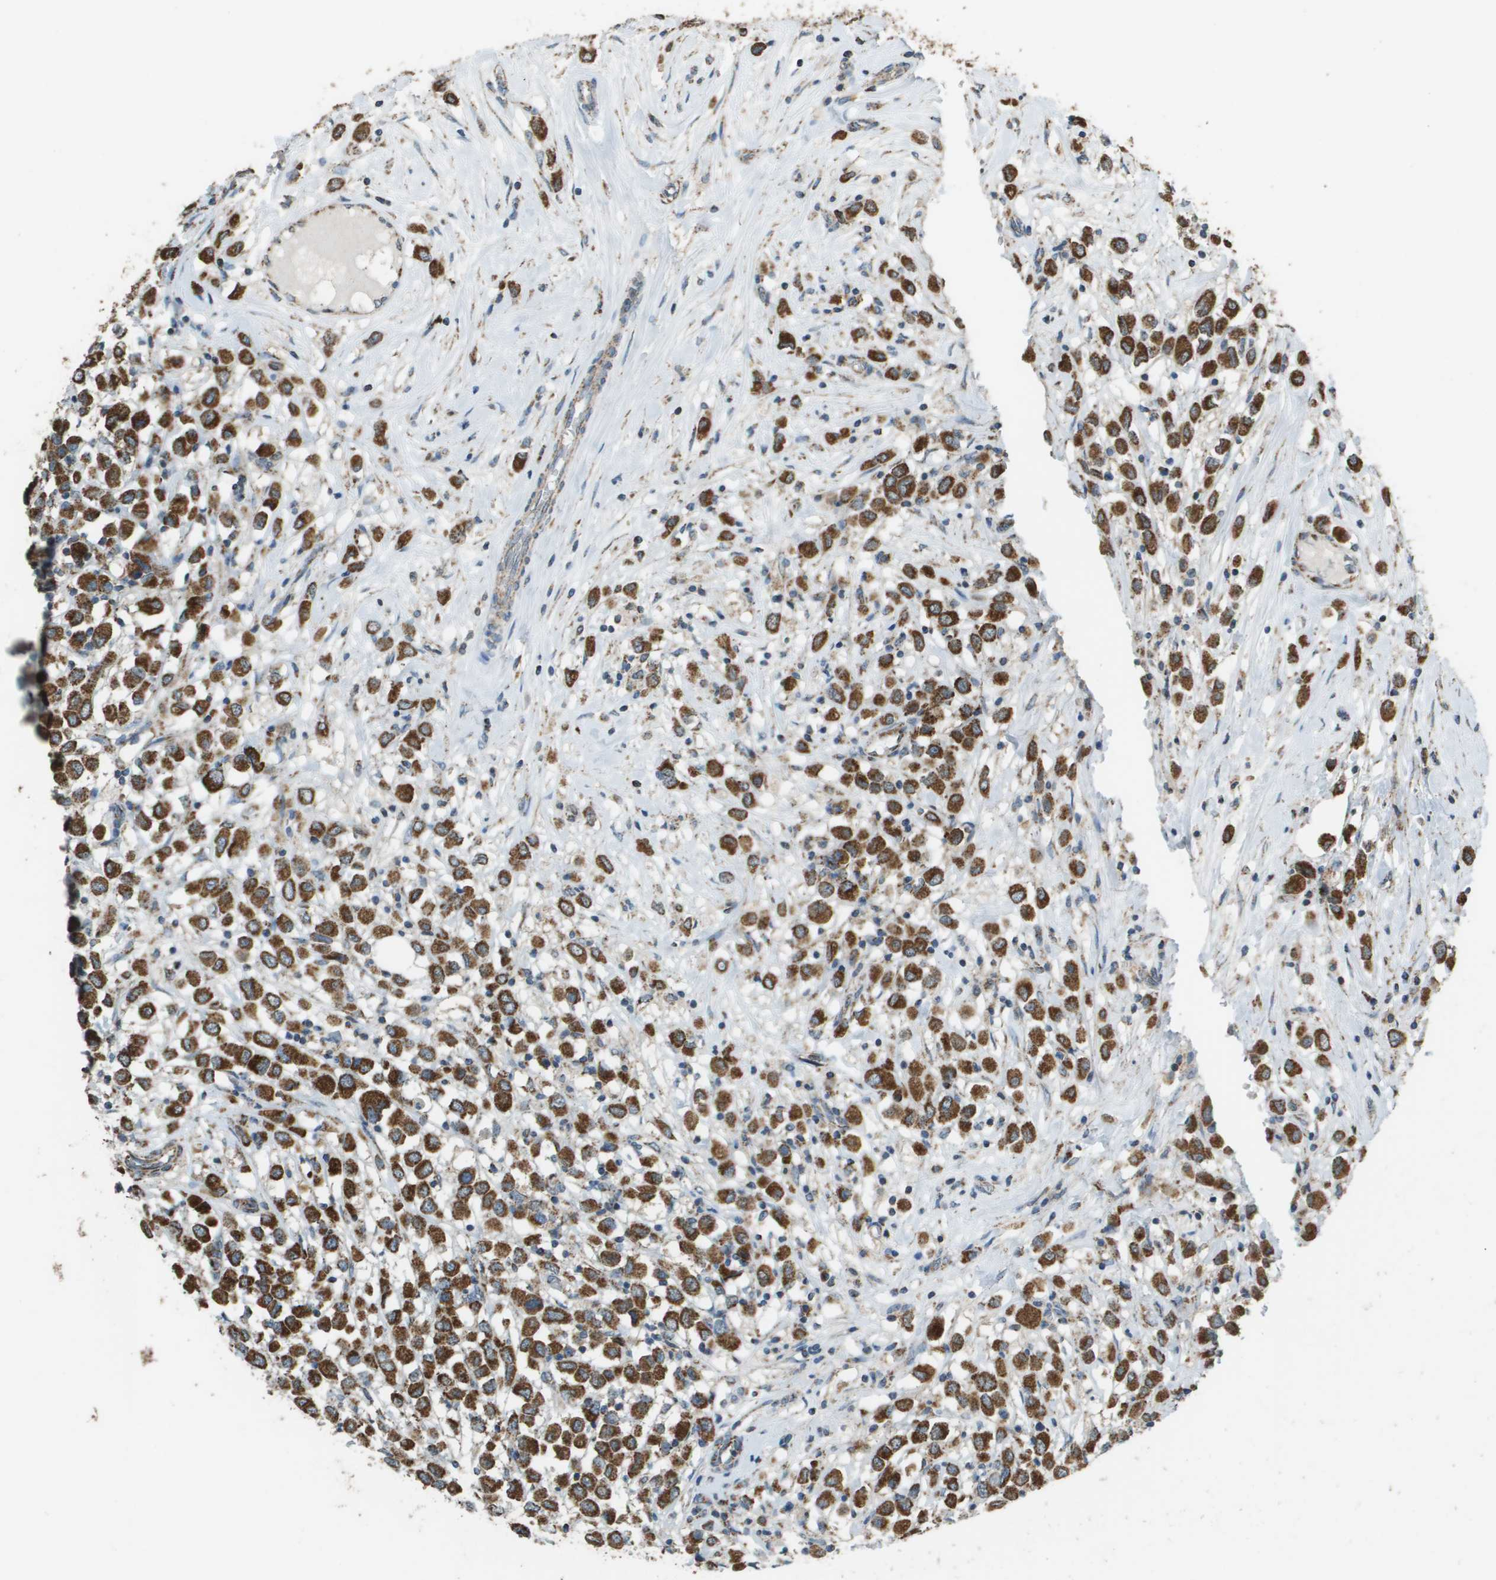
{"staining": {"intensity": "strong", "quantity": ">75%", "location": "cytoplasmic/membranous"}, "tissue": "breast cancer", "cell_type": "Tumor cells", "image_type": "cancer", "snomed": [{"axis": "morphology", "description": "Duct carcinoma"}, {"axis": "topography", "description": "Breast"}], "caption": "DAB immunohistochemical staining of human breast infiltrating ductal carcinoma reveals strong cytoplasmic/membranous protein positivity in approximately >75% of tumor cells.", "gene": "FH", "patient": {"sex": "female", "age": 61}}